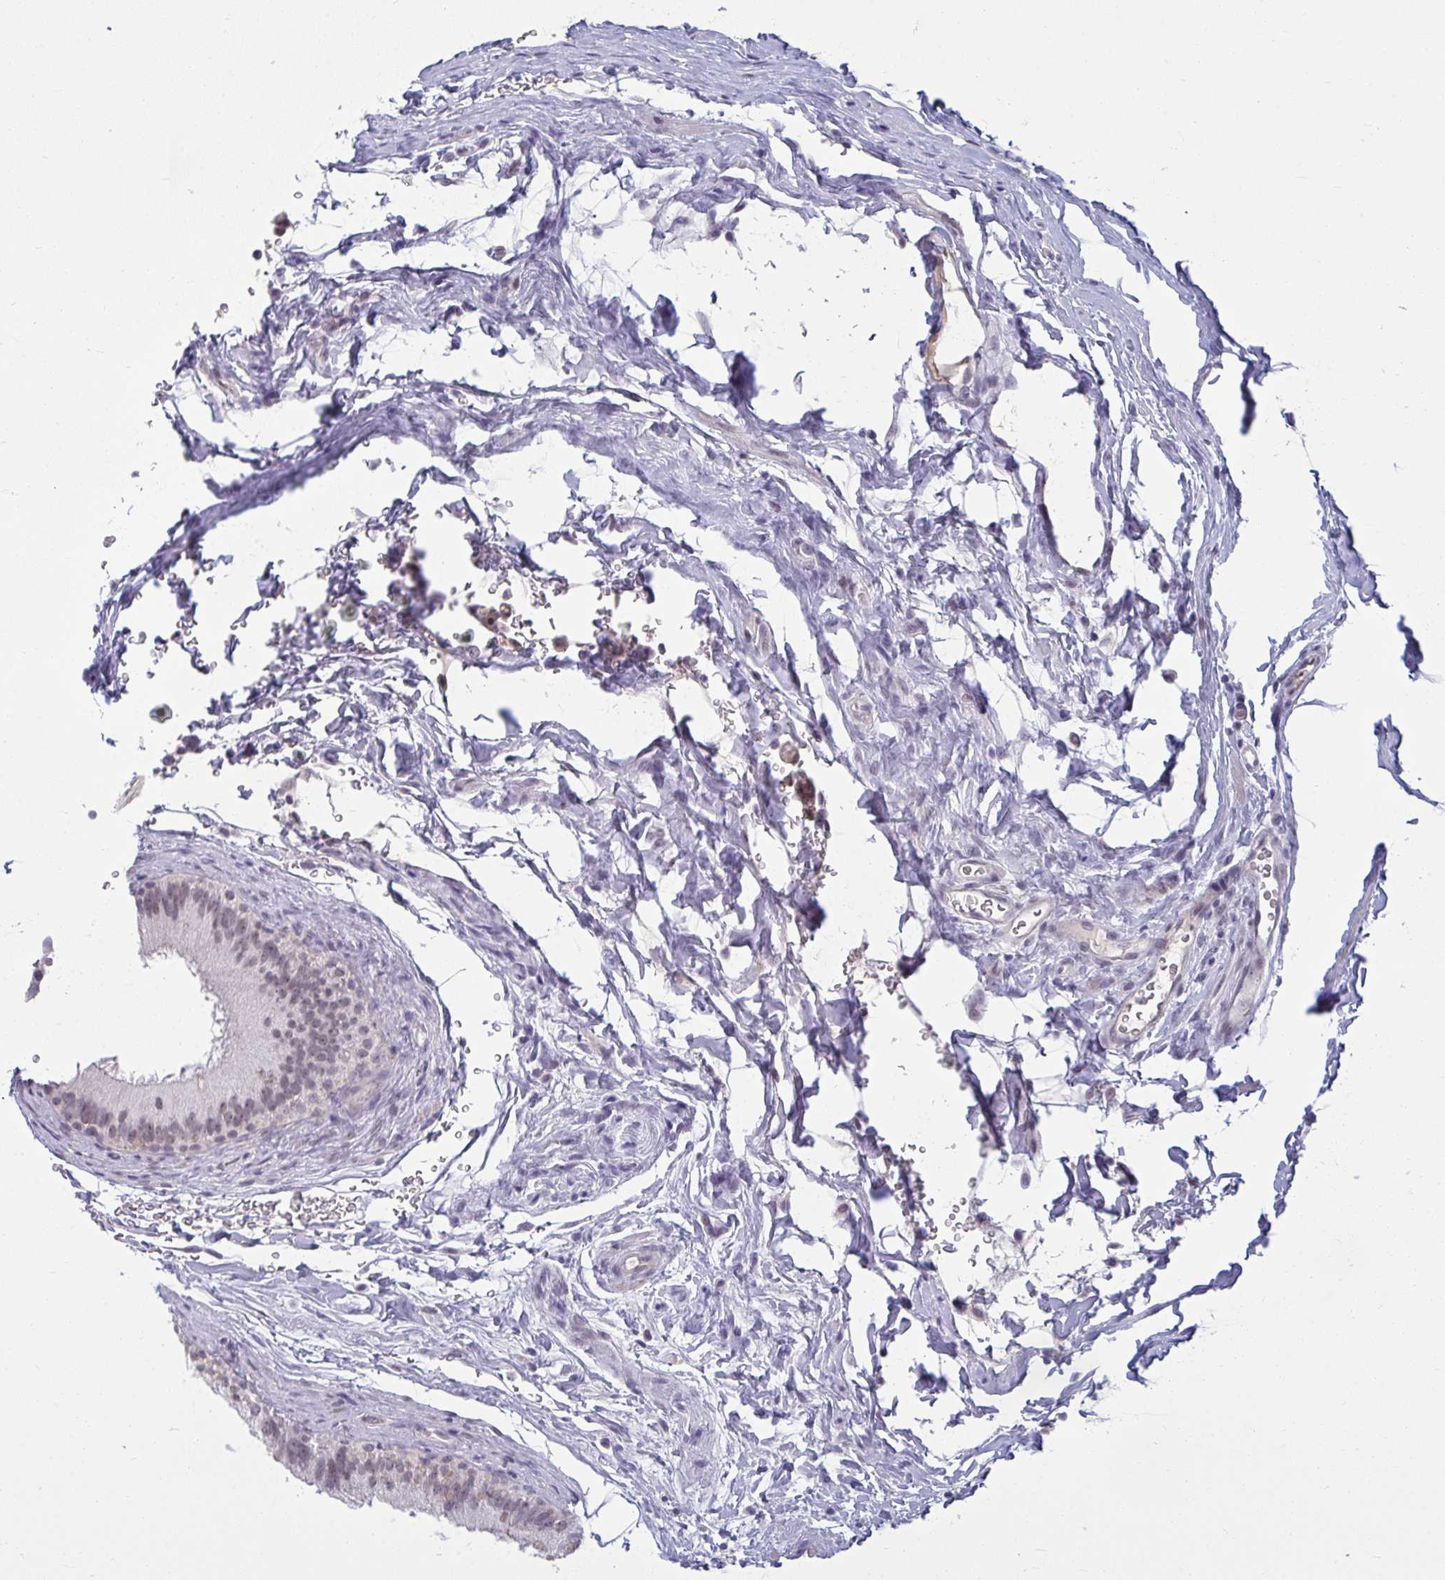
{"staining": {"intensity": "weak", "quantity": "25%-75%", "location": "nuclear"}, "tissue": "epididymis", "cell_type": "Glandular cells", "image_type": "normal", "snomed": [{"axis": "morphology", "description": "Normal tissue, NOS"}, {"axis": "topography", "description": "Epididymis"}], "caption": "A photomicrograph showing weak nuclear positivity in approximately 25%-75% of glandular cells in benign epididymis, as visualized by brown immunohistochemical staining.", "gene": "RNASEH1", "patient": {"sex": "male", "age": 43}}